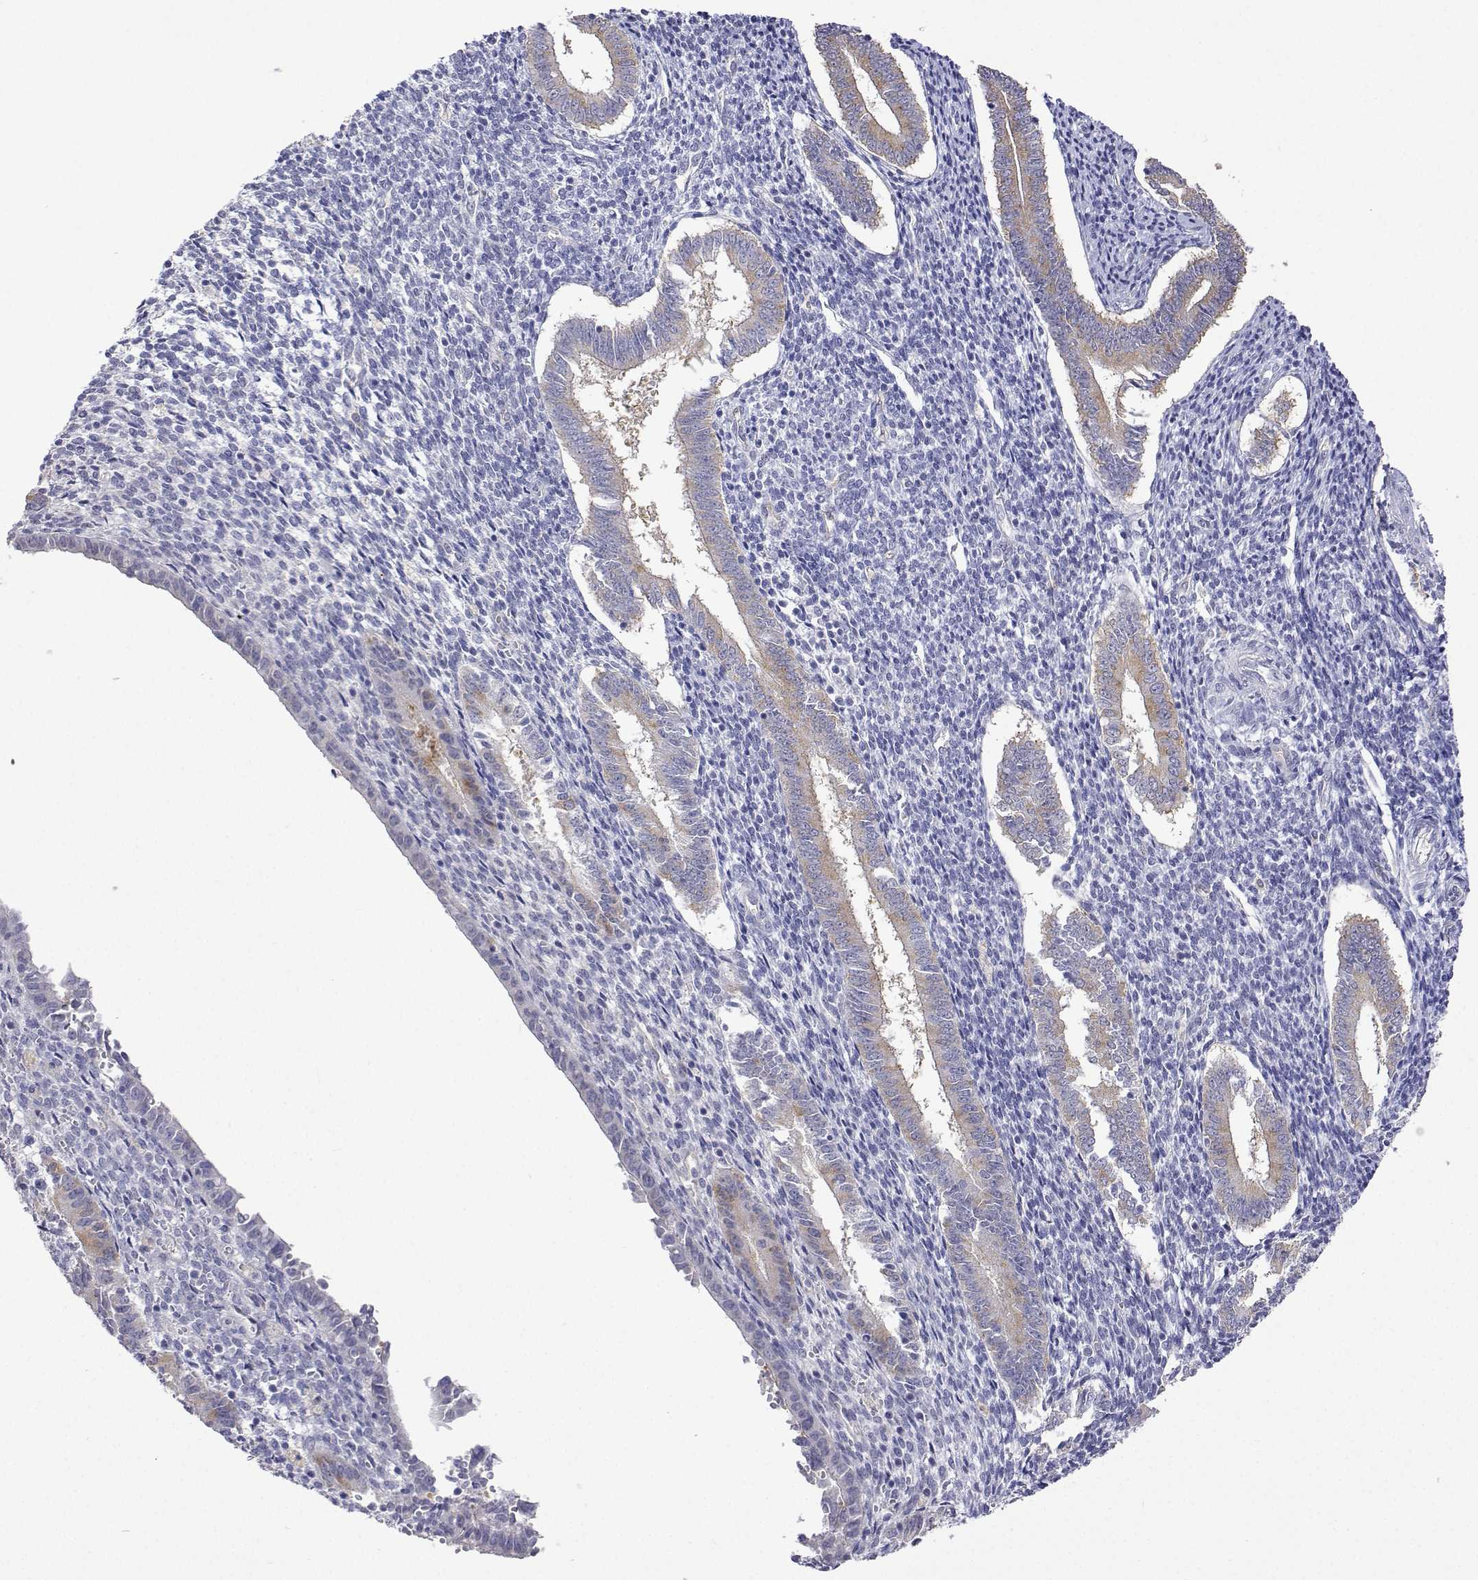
{"staining": {"intensity": "negative", "quantity": "none", "location": "none"}, "tissue": "endometrium", "cell_type": "Cells in endometrial stroma", "image_type": "normal", "snomed": [{"axis": "morphology", "description": "Normal tissue, NOS"}, {"axis": "topography", "description": "Endometrium"}], "caption": "A high-resolution micrograph shows immunohistochemistry (IHC) staining of benign endometrium, which displays no significant staining in cells in endometrial stroma. The staining is performed using DAB (3,3'-diaminobenzidine) brown chromogen with nuclei counter-stained in using hematoxylin.", "gene": "PLCB1", "patient": {"sex": "female", "age": 25}}